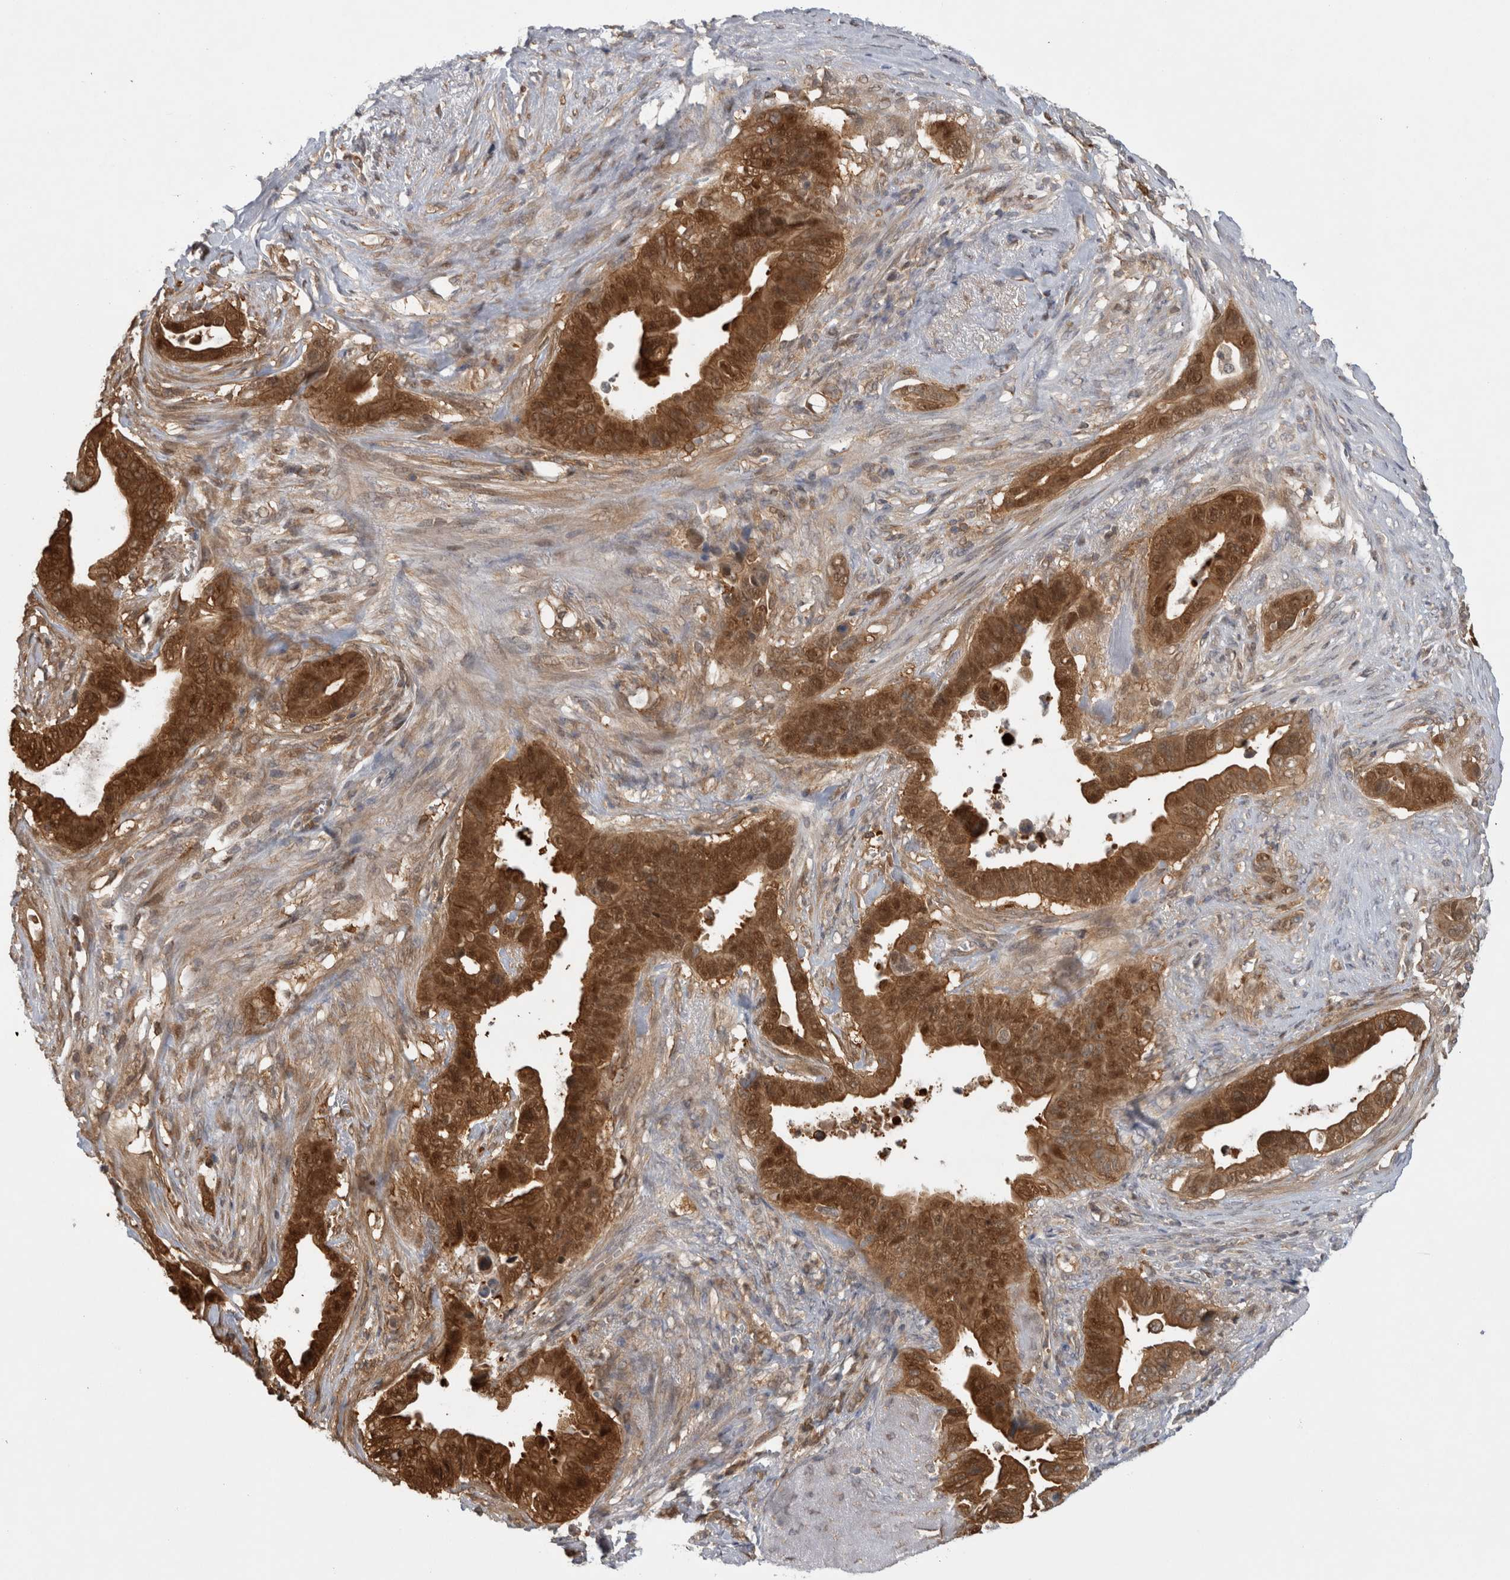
{"staining": {"intensity": "strong", "quantity": ">75%", "location": "cytoplasmic/membranous,nuclear"}, "tissue": "pancreatic cancer", "cell_type": "Tumor cells", "image_type": "cancer", "snomed": [{"axis": "morphology", "description": "Adenocarcinoma, NOS"}, {"axis": "topography", "description": "Pancreas"}], "caption": "About >75% of tumor cells in human pancreatic cancer demonstrate strong cytoplasmic/membranous and nuclear protein staining as visualized by brown immunohistochemical staining.", "gene": "ASTN2", "patient": {"sex": "female", "age": 72}}